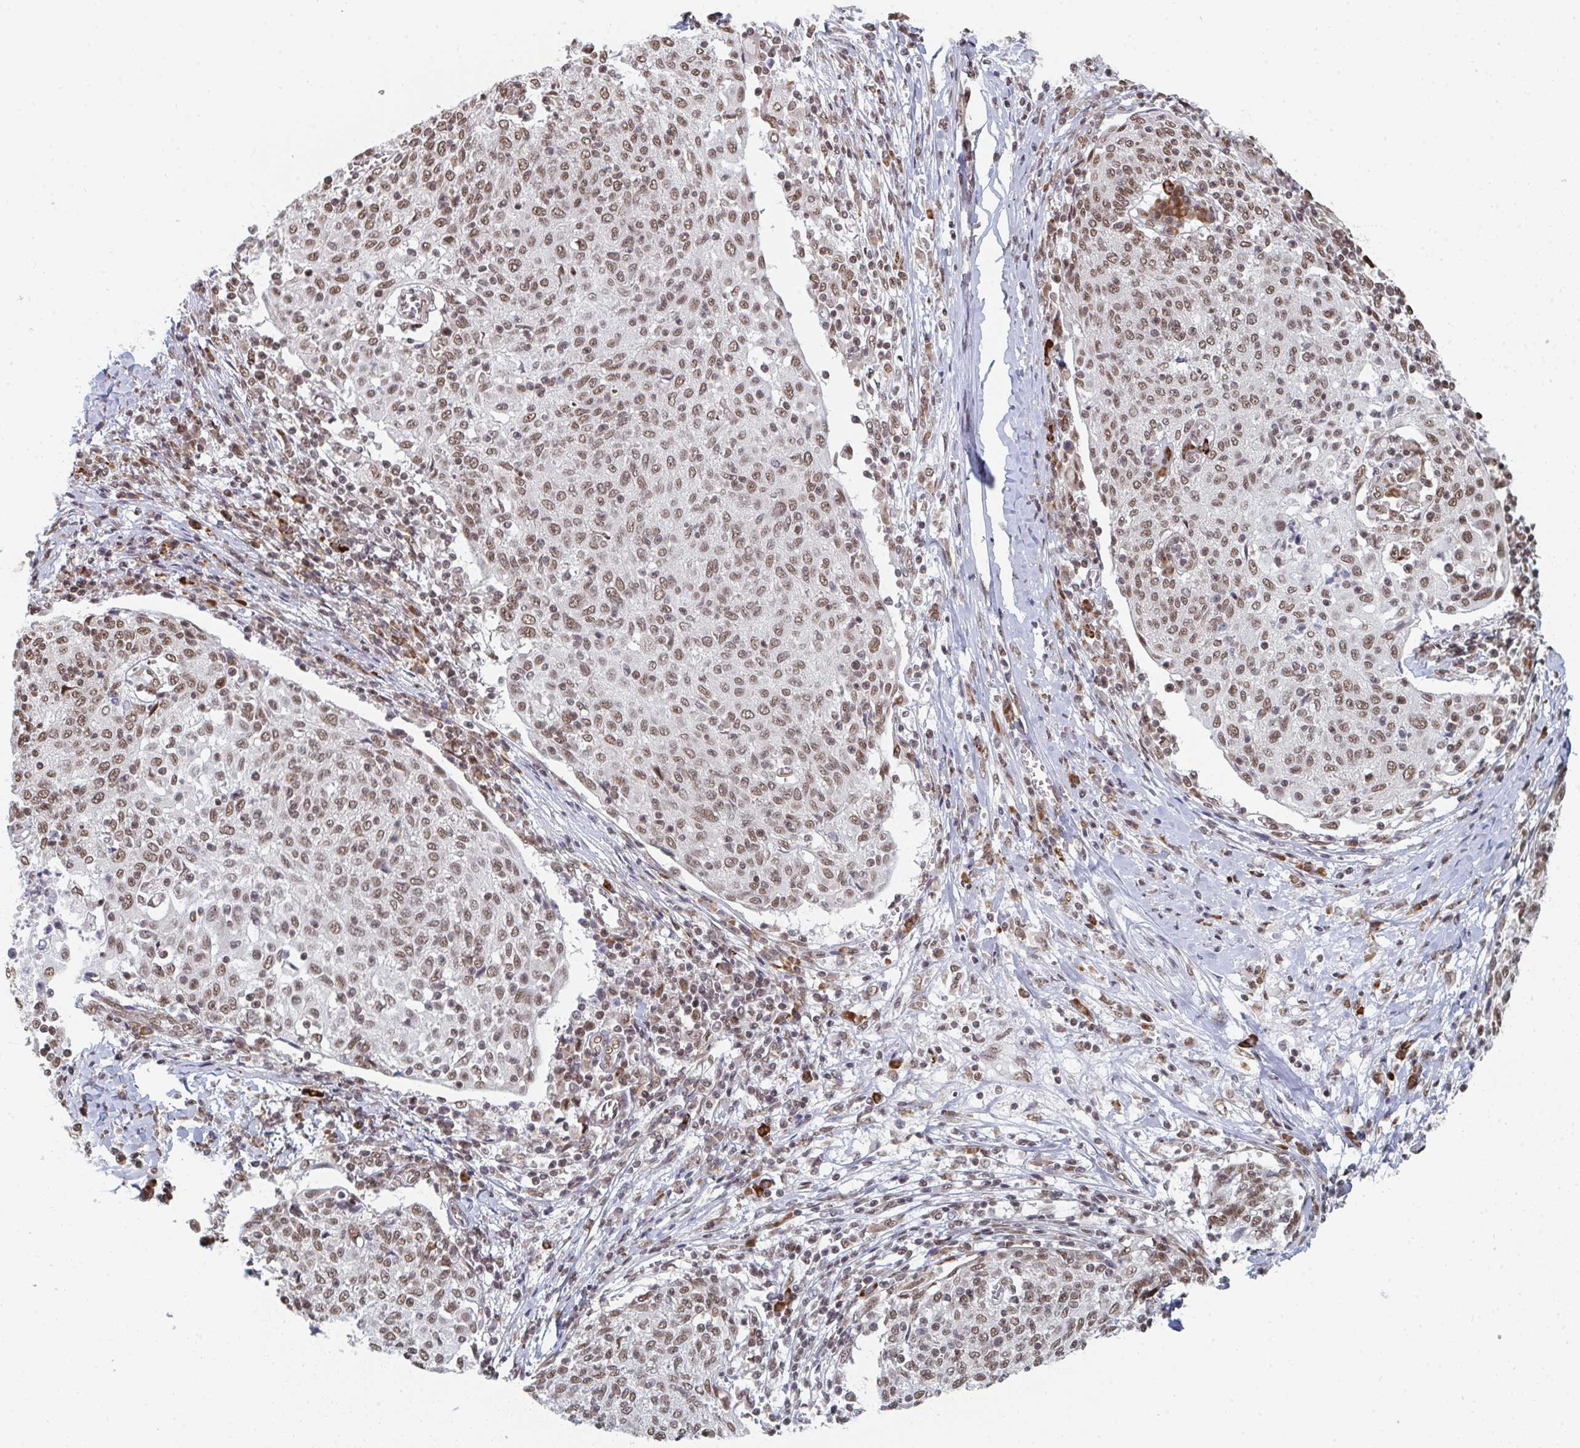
{"staining": {"intensity": "moderate", "quantity": ">75%", "location": "nuclear"}, "tissue": "cervical cancer", "cell_type": "Tumor cells", "image_type": "cancer", "snomed": [{"axis": "morphology", "description": "Squamous cell carcinoma, NOS"}, {"axis": "topography", "description": "Cervix"}], "caption": "Brown immunohistochemical staining in squamous cell carcinoma (cervical) demonstrates moderate nuclear positivity in approximately >75% of tumor cells.", "gene": "MBNL1", "patient": {"sex": "female", "age": 52}}